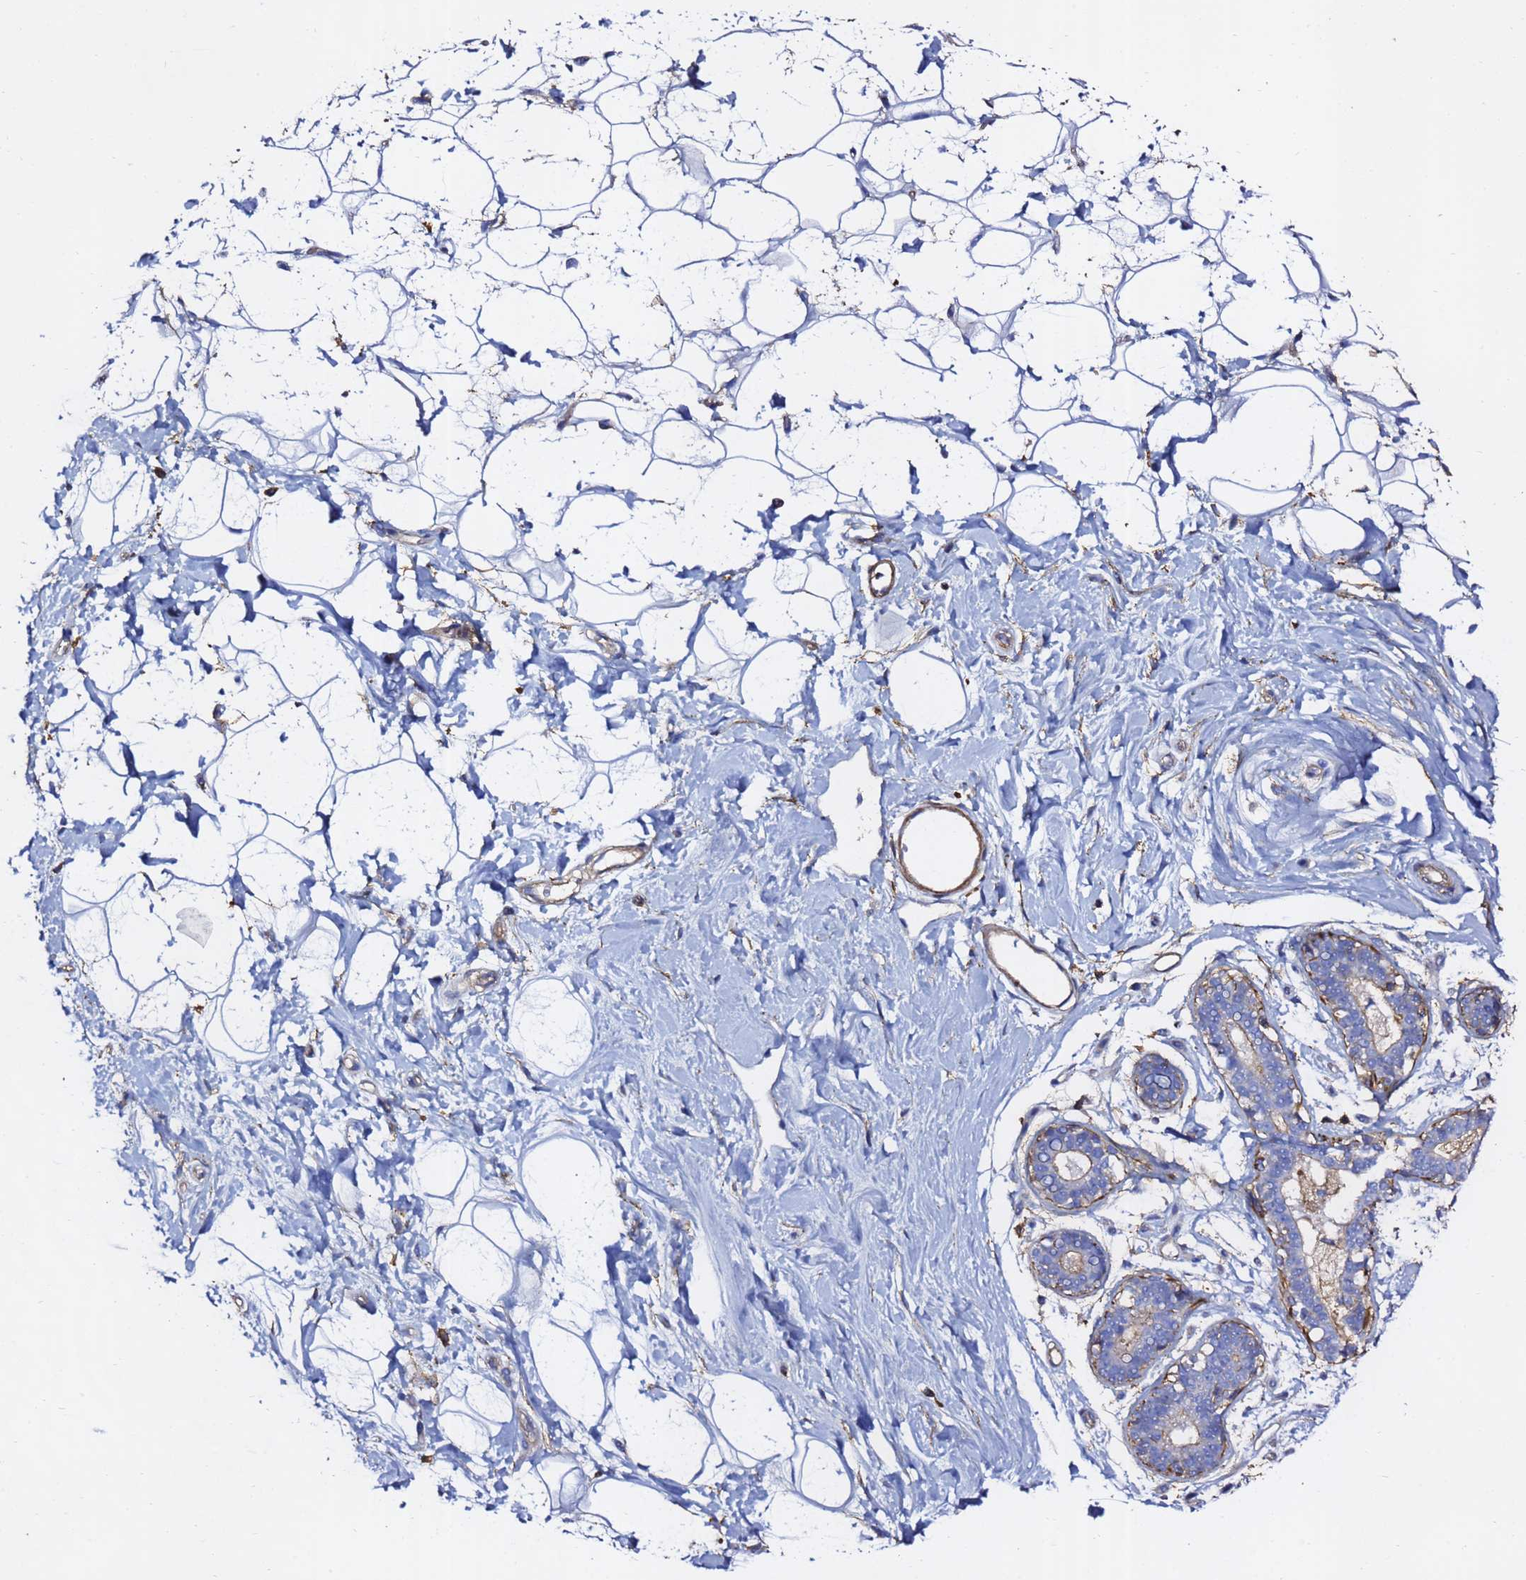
{"staining": {"intensity": "moderate", "quantity": "<25%", "location": "cytoplasmic/membranous"}, "tissue": "adipose tissue", "cell_type": "Adipocytes", "image_type": "normal", "snomed": [{"axis": "morphology", "description": "Normal tissue, NOS"}, {"axis": "topography", "description": "Breast"}], "caption": "Brown immunohistochemical staining in benign human adipose tissue reveals moderate cytoplasmic/membranous expression in approximately <25% of adipocytes.", "gene": "ACTA1", "patient": {"sex": "female", "age": 26}}